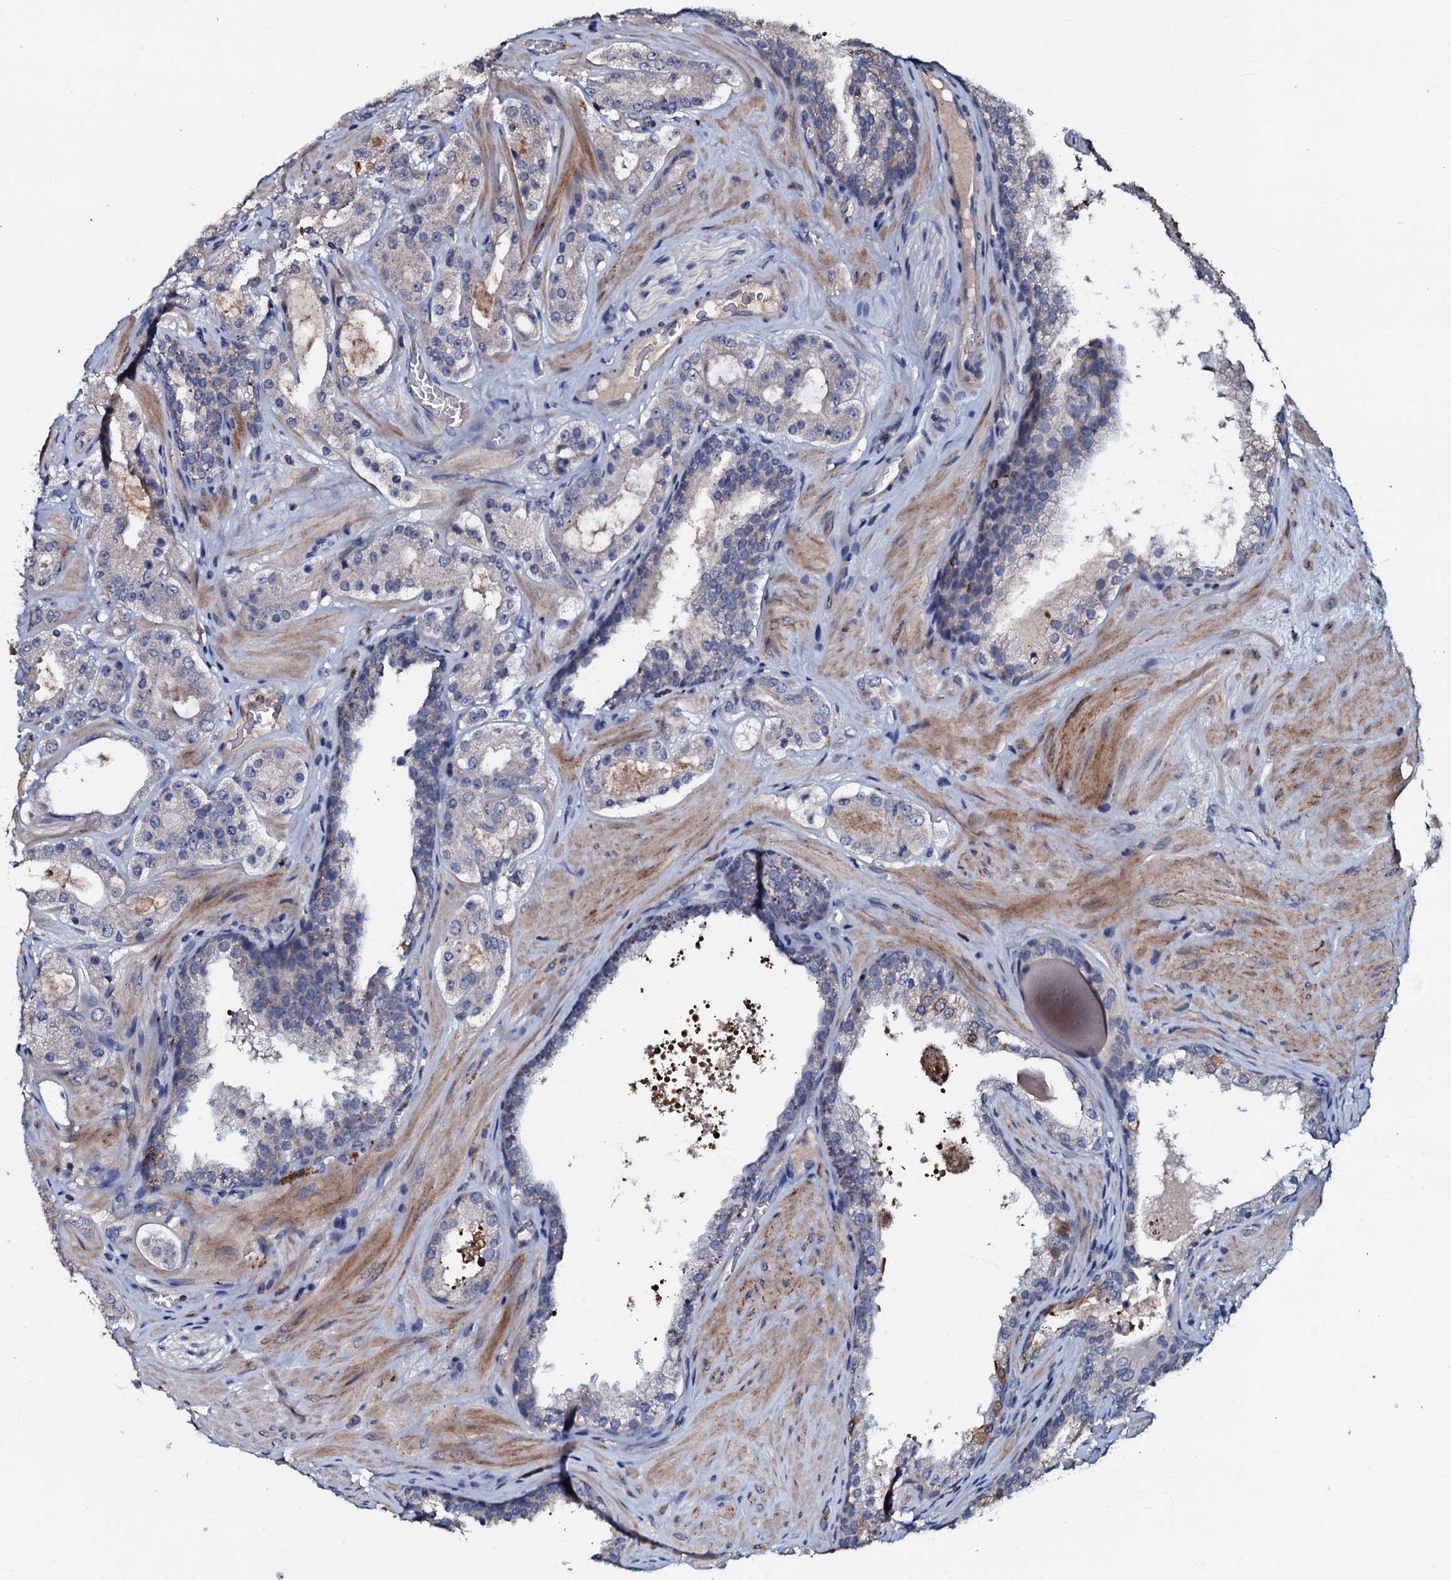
{"staining": {"intensity": "negative", "quantity": "none", "location": "none"}, "tissue": "prostate cancer", "cell_type": "Tumor cells", "image_type": "cancer", "snomed": [{"axis": "morphology", "description": "Adenocarcinoma, High grade"}, {"axis": "topography", "description": "Prostate"}], "caption": "Prostate cancer (high-grade adenocarcinoma) stained for a protein using IHC displays no expression tumor cells.", "gene": "CPNE2", "patient": {"sex": "male", "age": 65}}